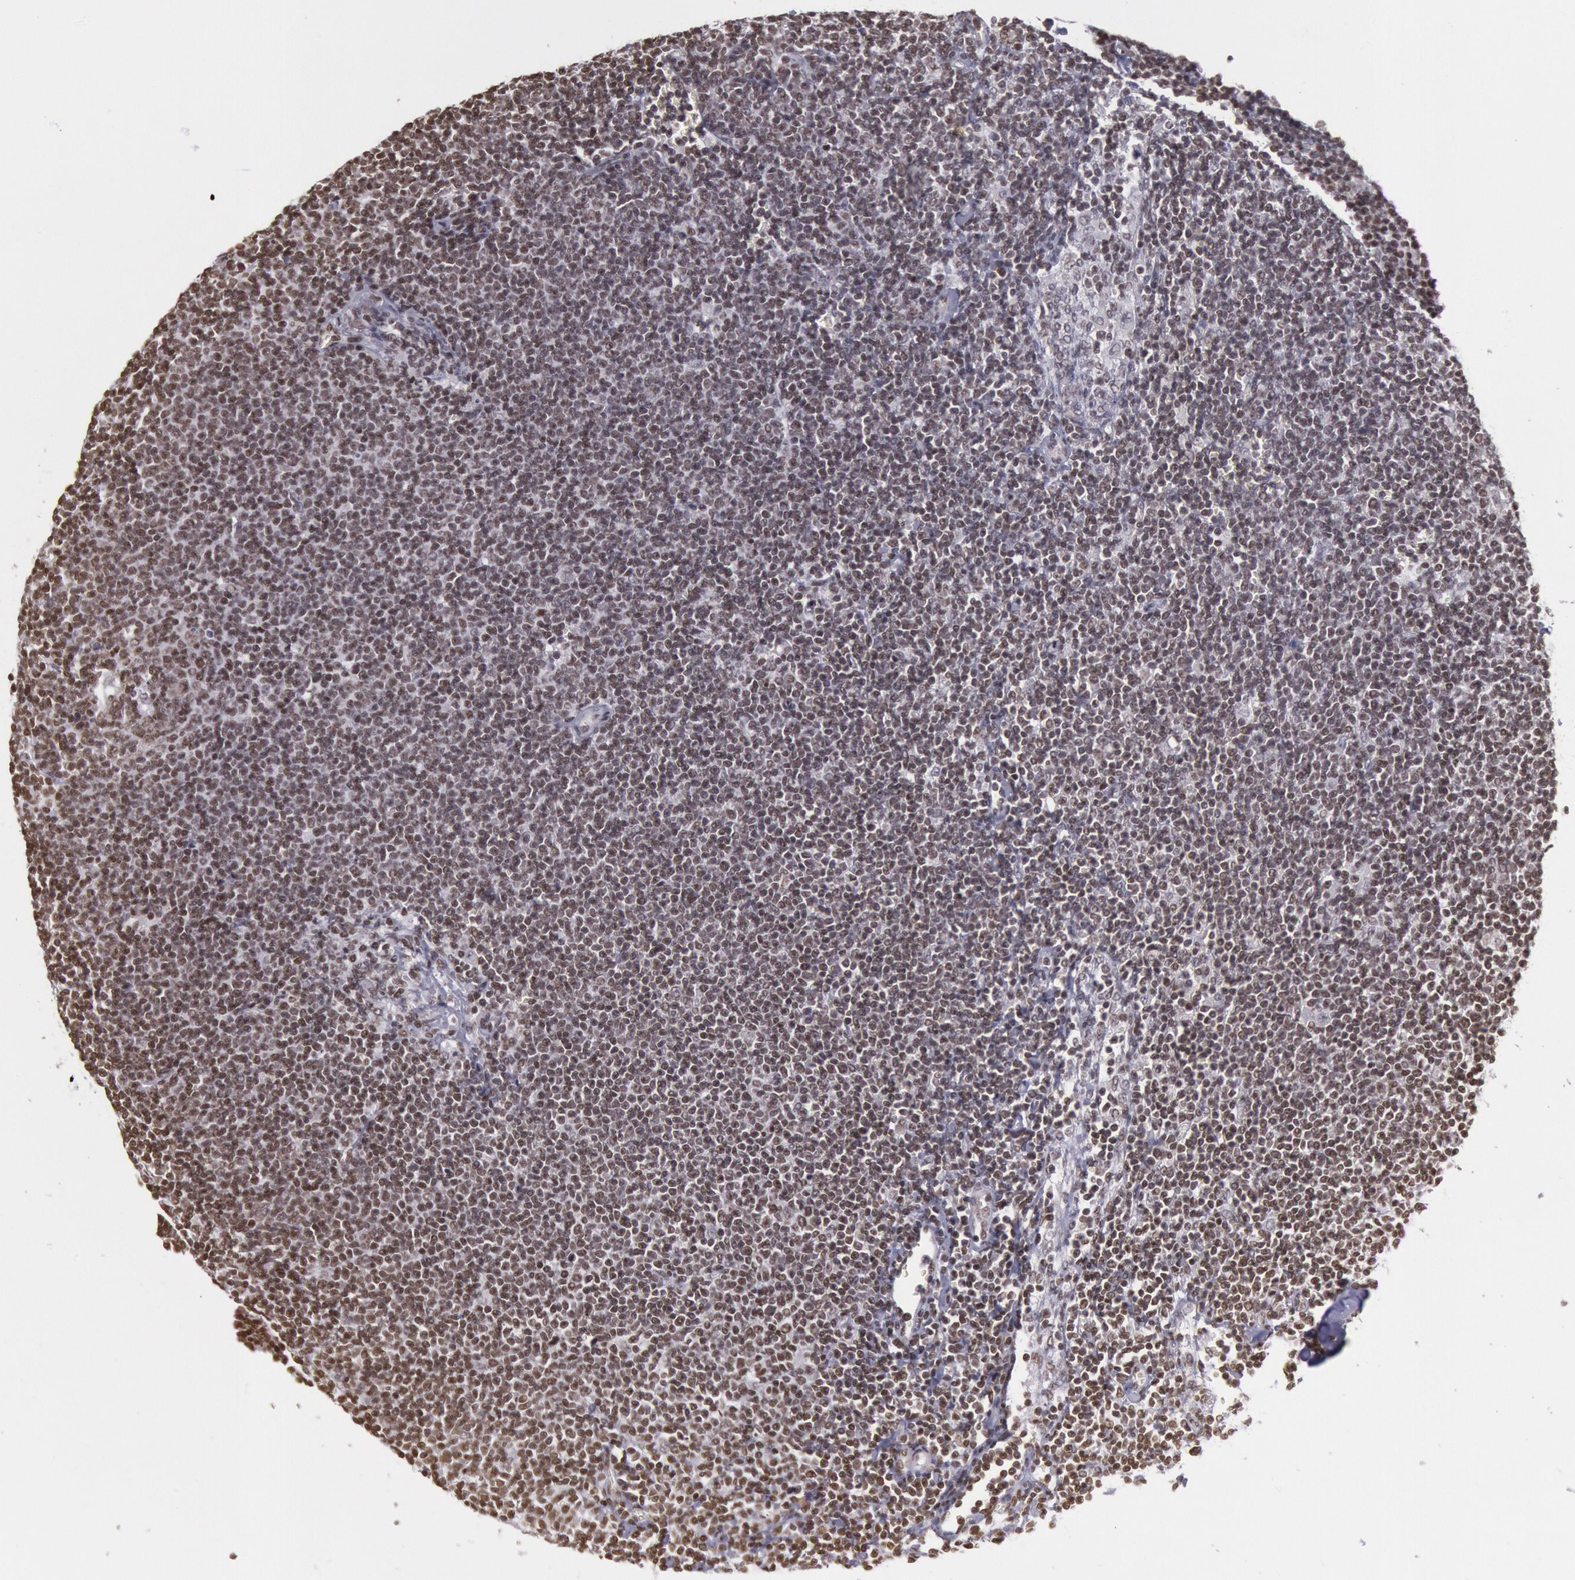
{"staining": {"intensity": "strong", "quantity": ">75%", "location": "nuclear"}, "tissue": "lymphoma", "cell_type": "Tumor cells", "image_type": "cancer", "snomed": [{"axis": "morphology", "description": "Malignant lymphoma, non-Hodgkin's type, Low grade"}, {"axis": "topography", "description": "Lymph node"}], "caption": "Human low-grade malignant lymphoma, non-Hodgkin's type stained with a brown dye exhibits strong nuclear positive expression in about >75% of tumor cells.", "gene": "NKAP", "patient": {"sex": "male", "age": 65}}